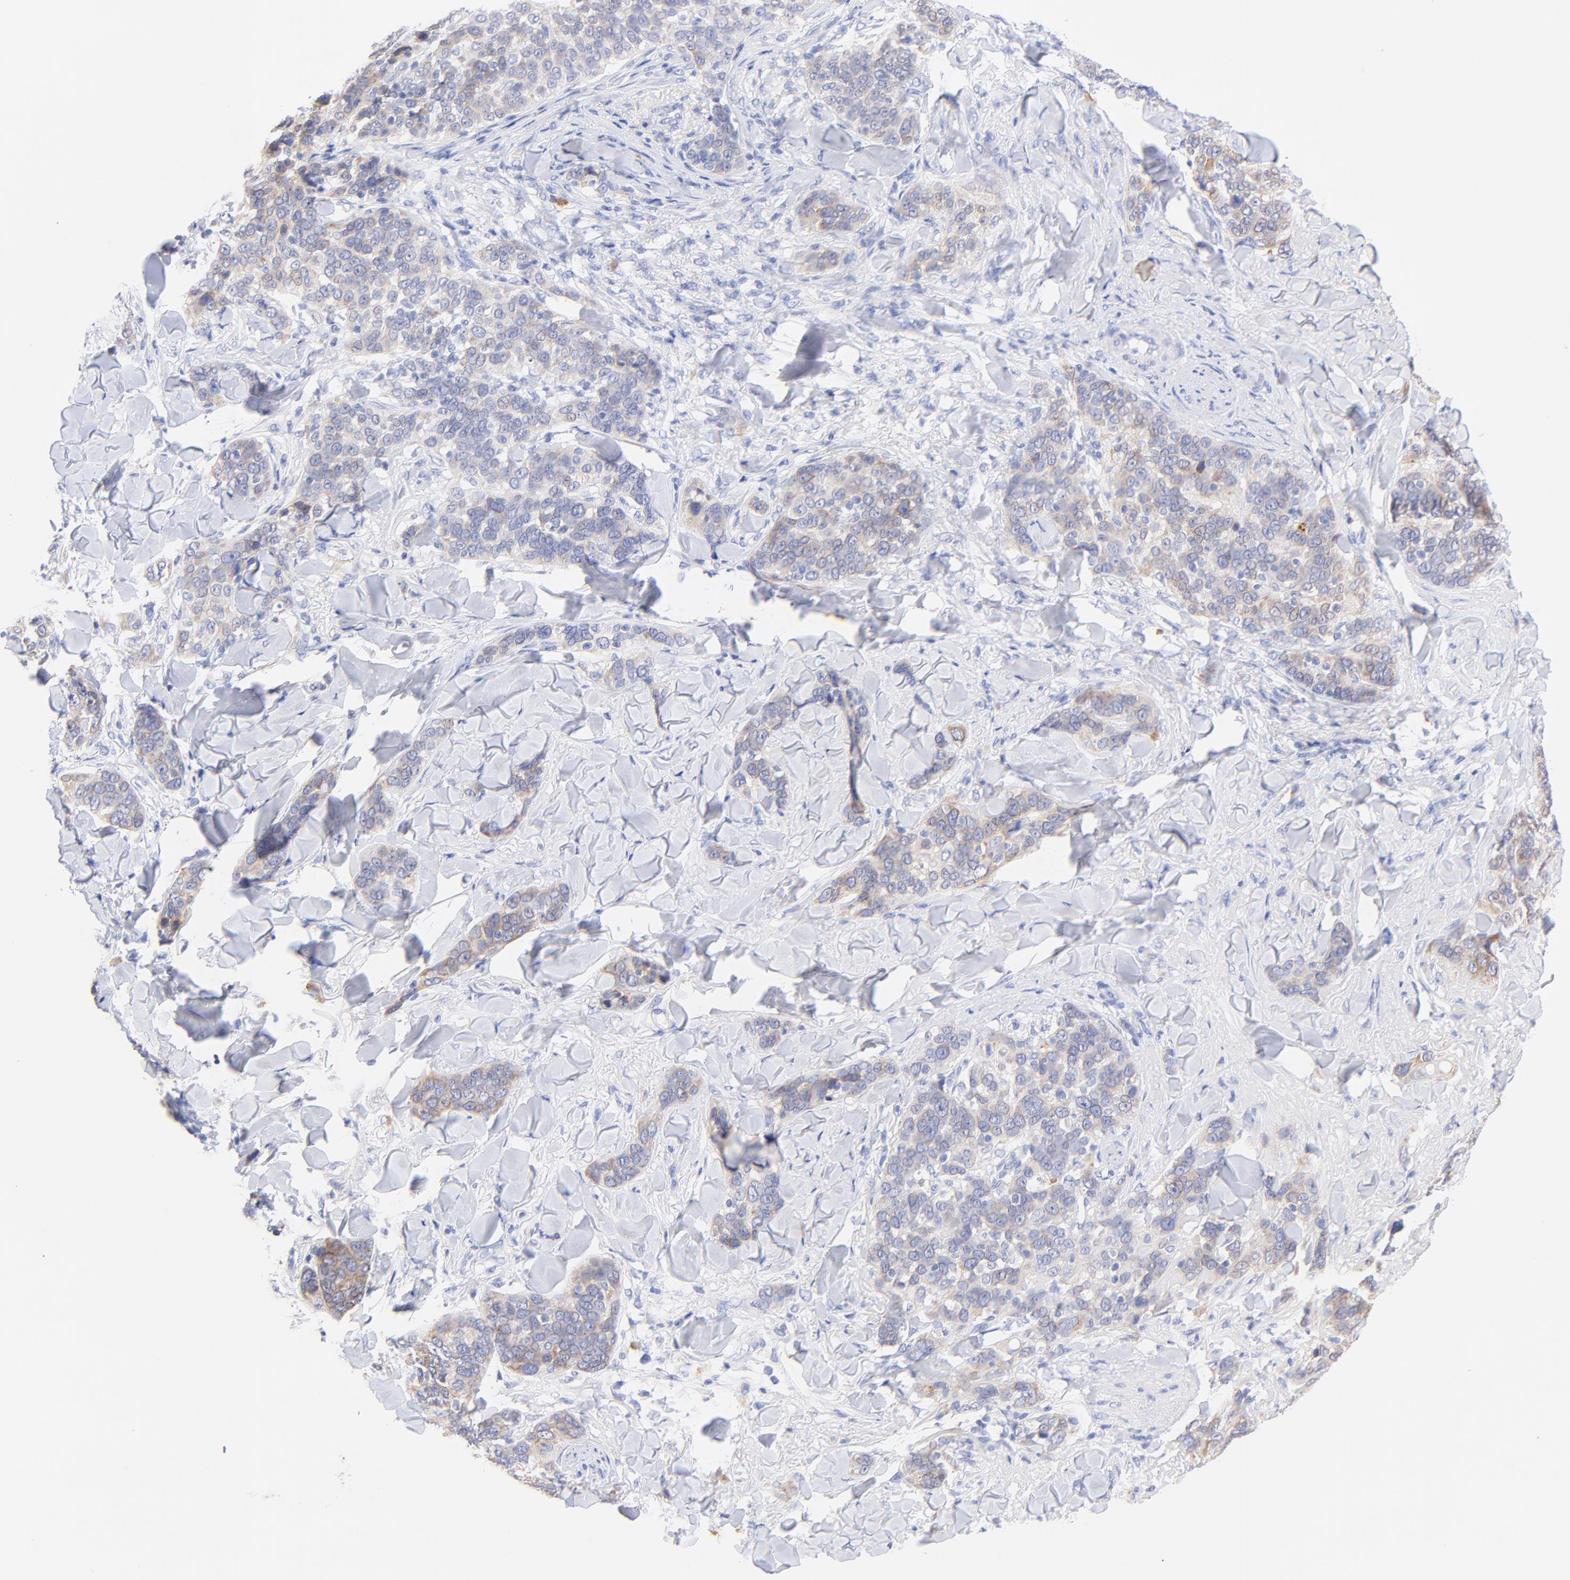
{"staining": {"intensity": "moderate", "quantity": "25%-75%", "location": "cytoplasmic/membranous"}, "tissue": "skin cancer", "cell_type": "Tumor cells", "image_type": "cancer", "snomed": [{"axis": "morphology", "description": "Normal tissue, NOS"}, {"axis": "morphology", "description": "Squamous cell carcinoma, NOS"}, {"axis": "topography", "description": "Skin"}], "caption": "Immunohistochemistry (DAB) staining of human skin squamous cell carcinoma displays moderate cytoplasmic/membranous protein staining in about 25%-75% of tumor cells. Using DAB (3,3'-diaminobenzidine) (brown) and hematoxylin (blue) stains, captured at high magnification using brightfield microscopy.", "gene": "EBP", "patient": {"sex": "female", "age": 83}}